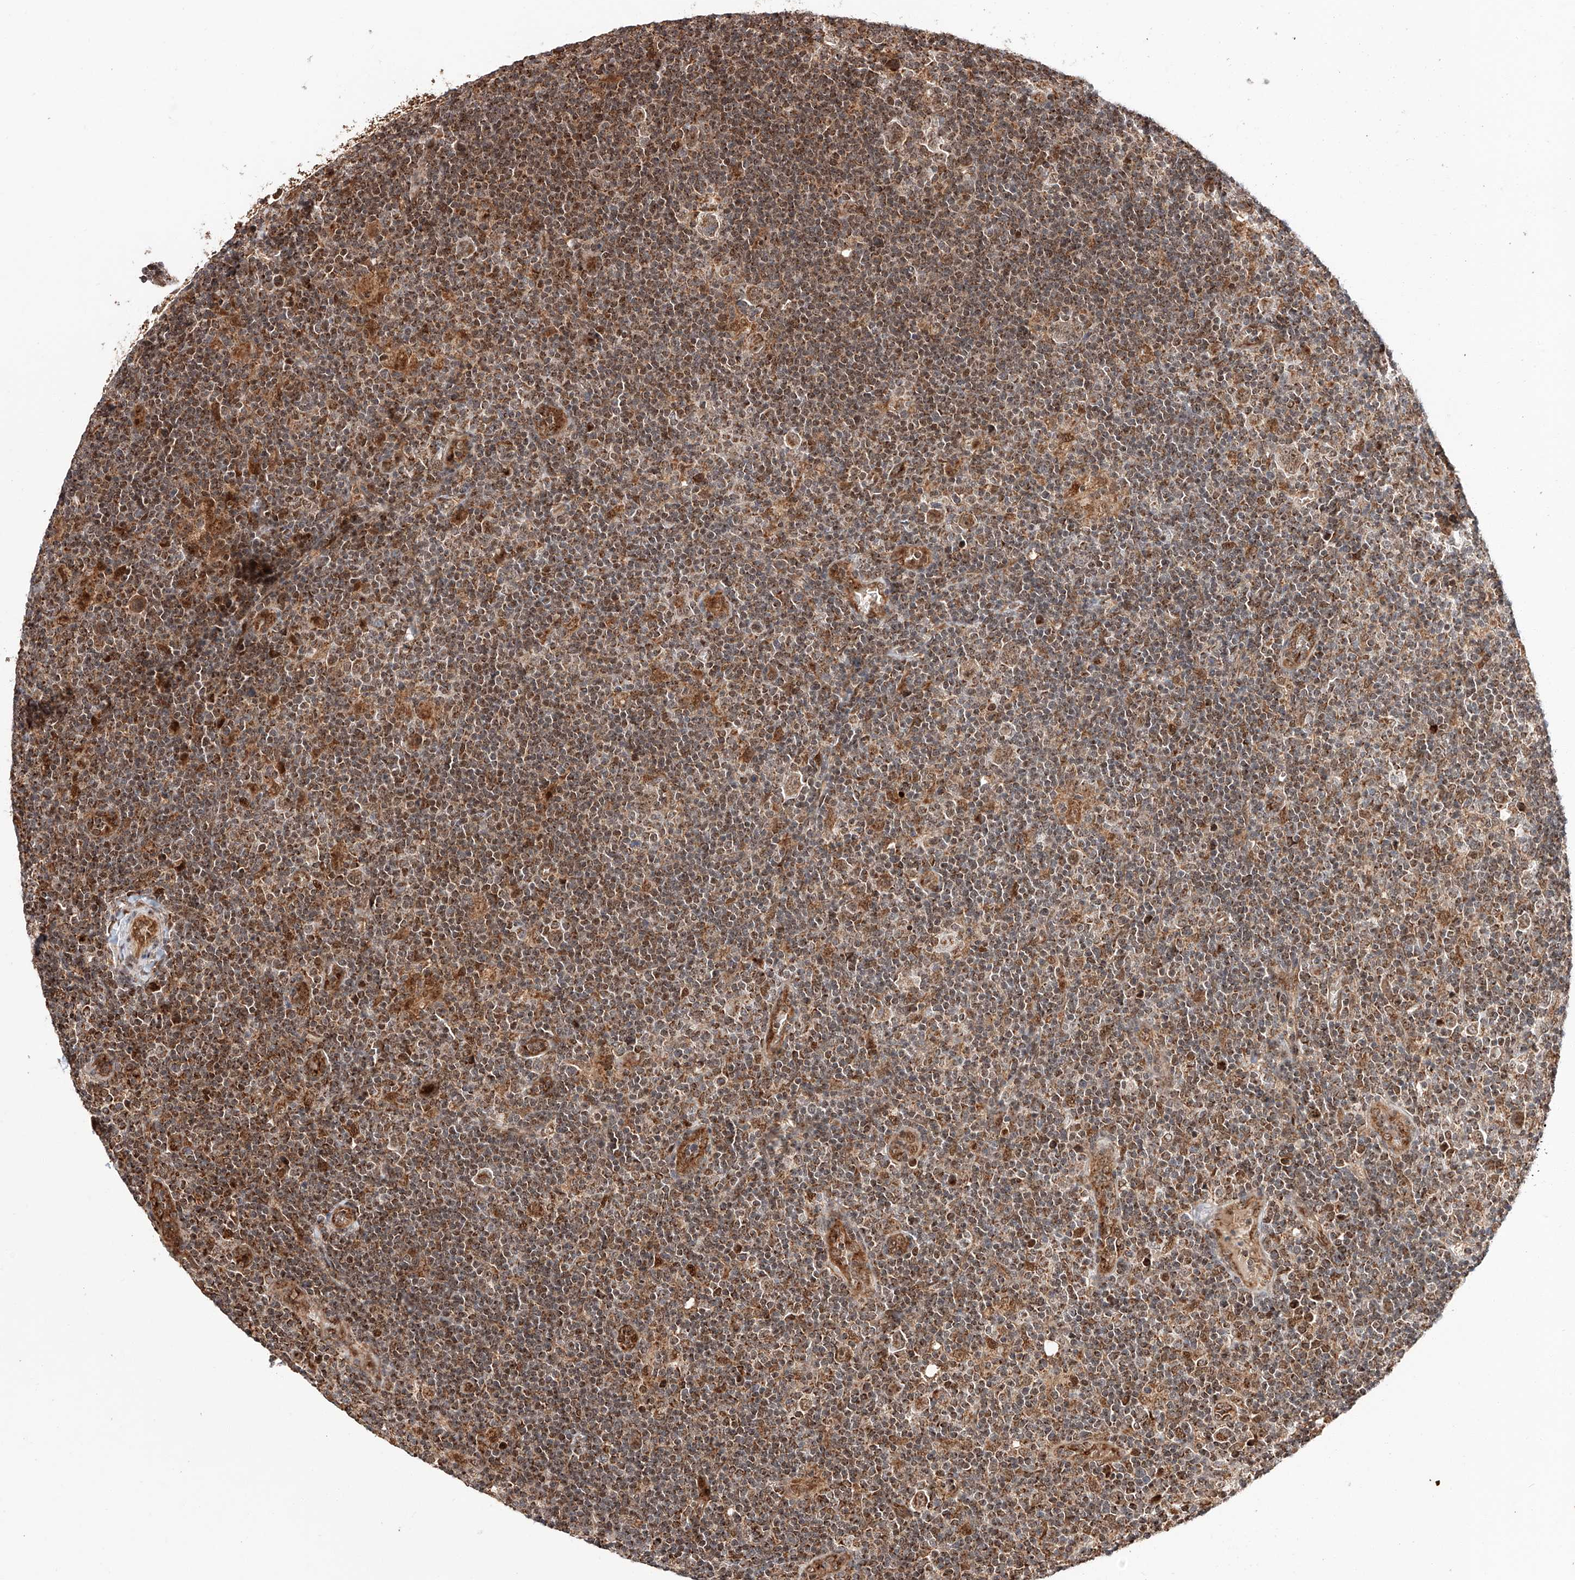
{"staining": {"intensity": "moderate", "quantity": ">75%", "location": "cytoplasmic/membranous,nuclear"}, "tissue": "lymphoma", "cell_type": "Tumor cells", "image_type": "cancer", "snomed": [{"axis": "morphology", "description": "Hodgkin's disease, NOS"}, {"axis": "topography", "description": "Lymph node"}], "caption": "Immunohistochemistry histopathology image of neoplastic tissue: human lymphoma stained using immunohistochemistry (IHC) reveals medium levels of moderate protein expression localized specifically in the cytoplasmic/membranous and nuclear of tumor cells, appearing as a cytoplasmic/membranous and nuclear brown color.", "gene": "THTPA", "patient": {"sex": "female", "age": 57}}